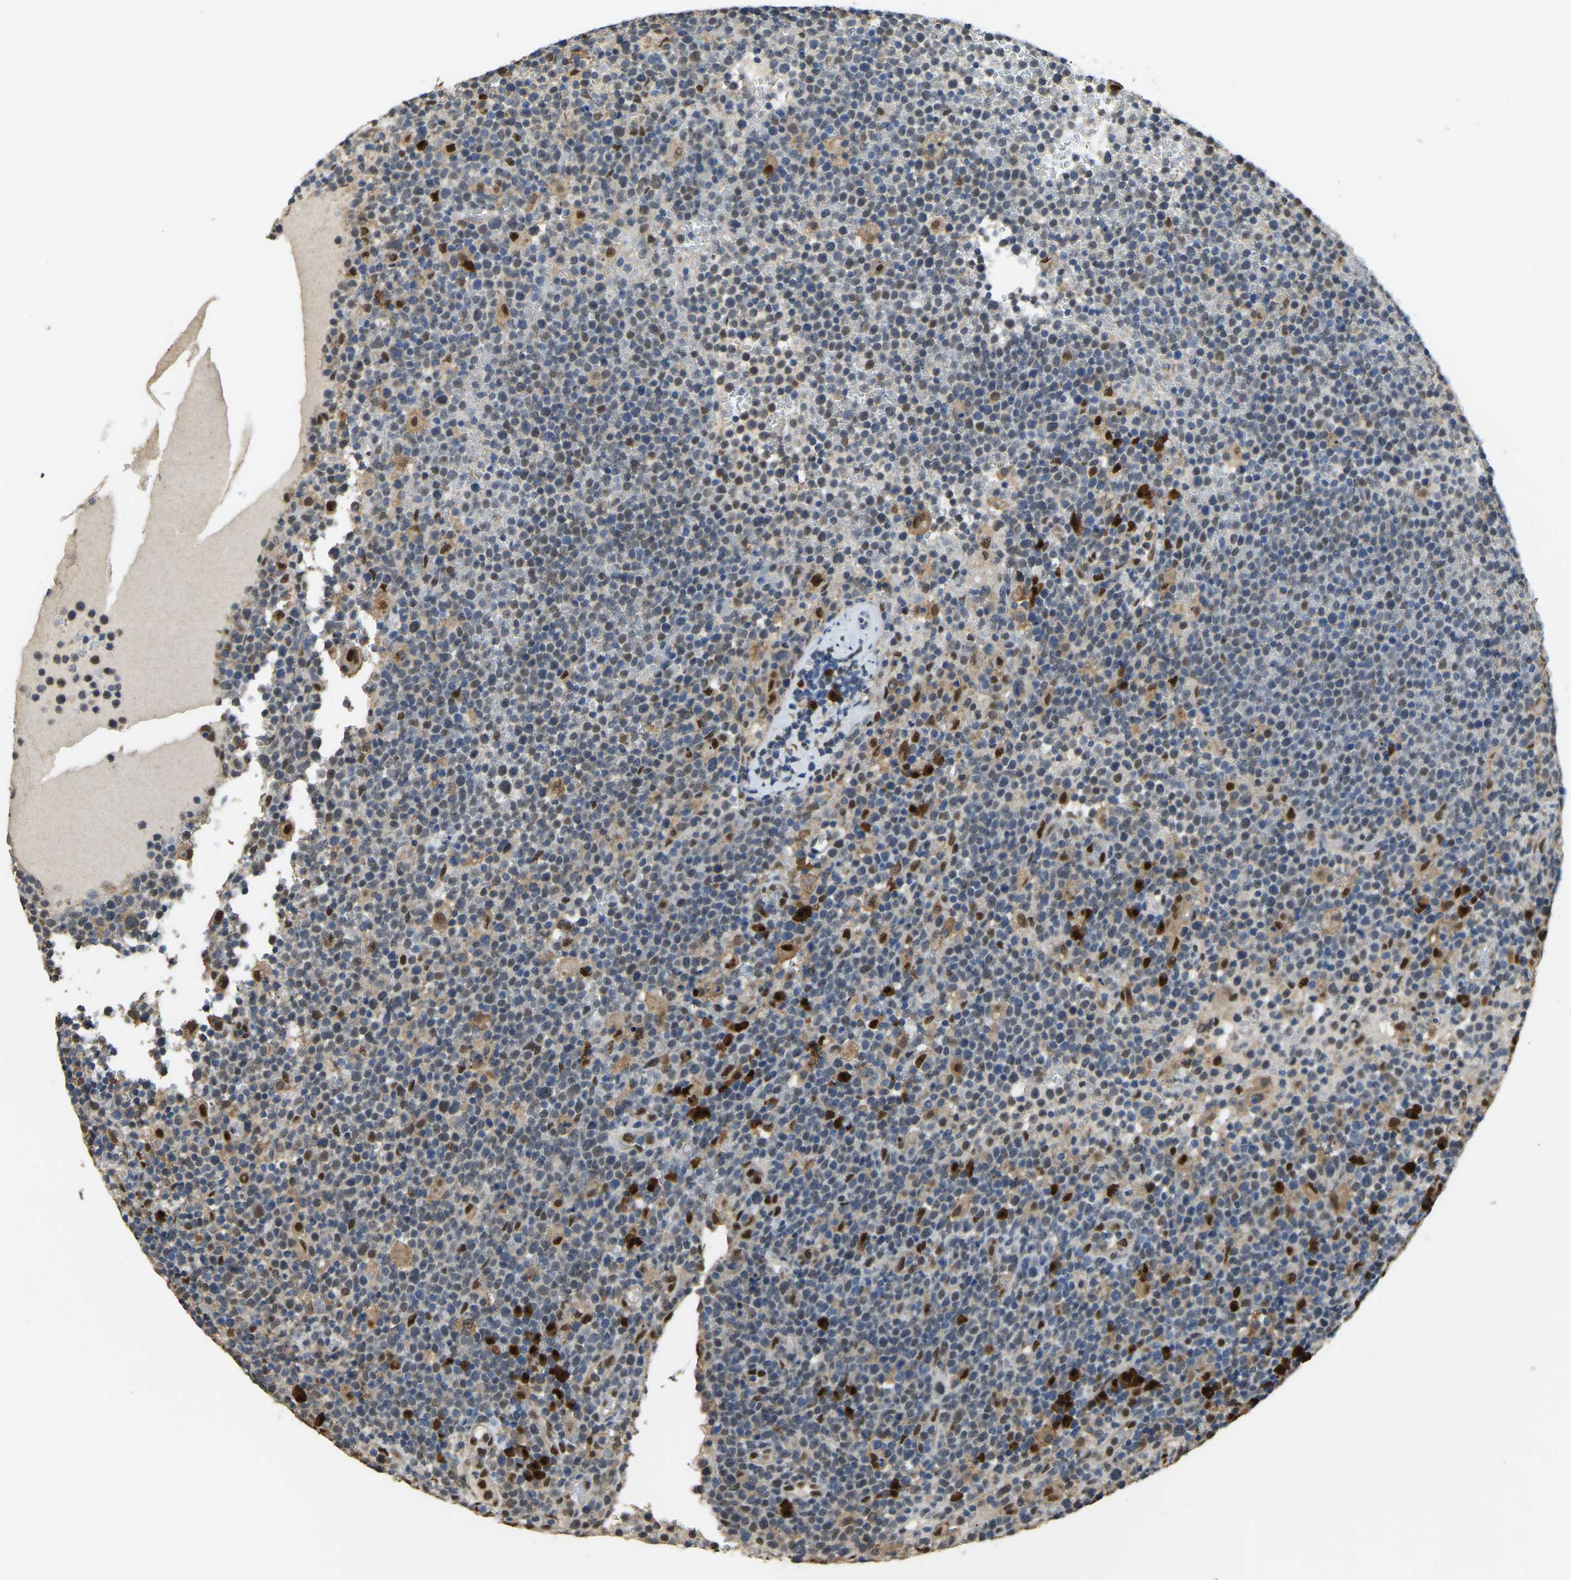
{"staining": {"intensity": "negative", "quantity": "none", "location": "none"}, "tissue": "lymphoma", "cell_type": "Tumor cells", "image_type": "cancer", "snomed": [{"axis": "morphology", "description": "Malignant lymphoma, non-Hodgkin's type, High grade"}, {"axis": "topography", "description": "Lymph node"}], "caption": "The image exhibits no significant staining in tumor cells of malignant lymphoma, non-Hodgkin's type (high-grade).", "gene": "NANS", "patient": {"sex": "male", "age": 61}}